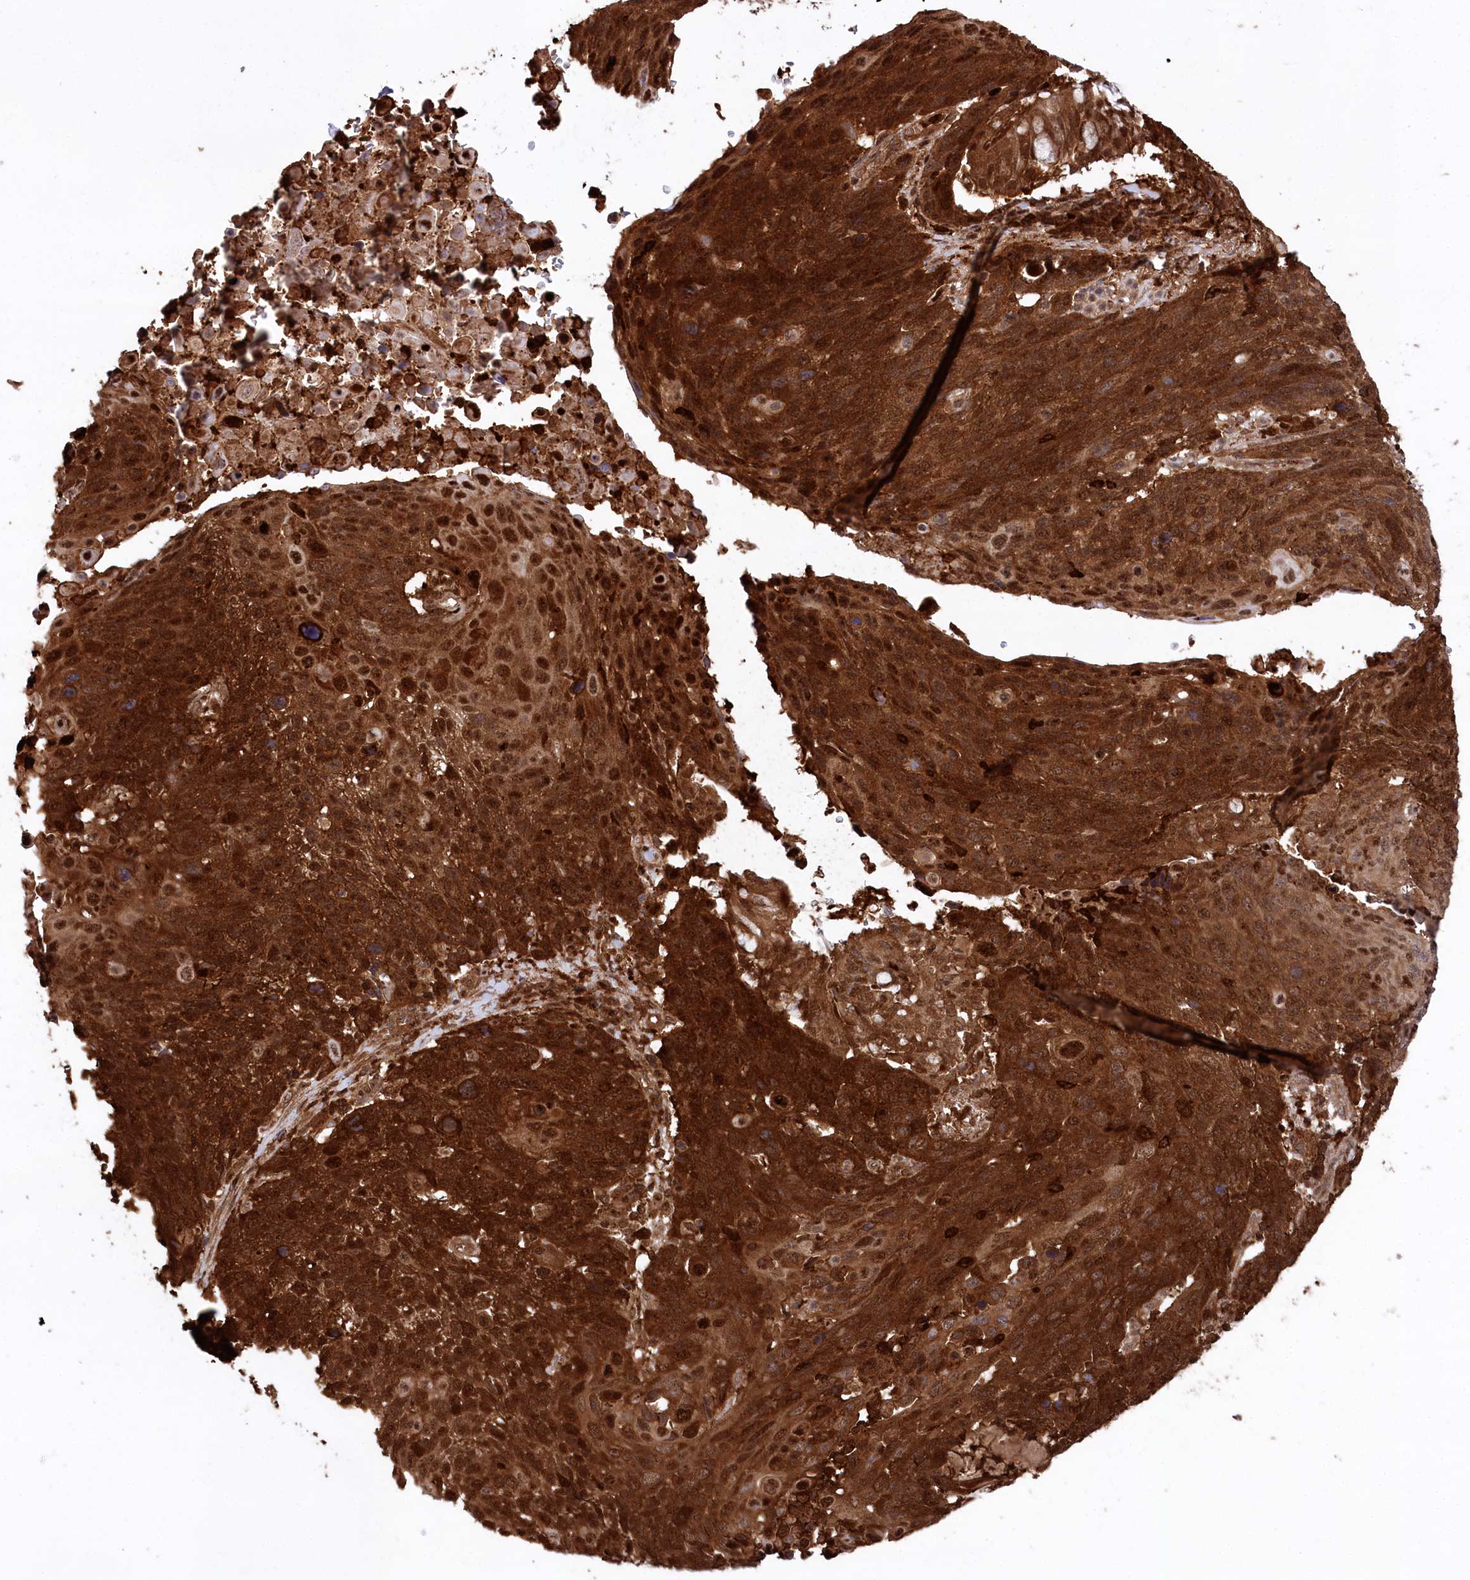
{"staining": {"intensity": "strong", "quantity": ">75%", "location": "cytoplasmic/membranous,nuclear"}, "tissue": "lung cancer", "cell_type": "Tumor cells", "image_type": "cancer", "snomed": [{"axis": "morphology", "description": "Squamous cell carcinoma, NOS"}, {"axis": "topography", "description": "Lung"}], "caption": "Immunohistochemistry photomicrograph of neoplastic tissue: human lung cancer stained using immunohistochemistry demonstrates high levels of strong protein expression localized specifically in the cytoplasmic/membranous and nuclear of tumor cells, appearing as a cytoplasmic/membranous and nuclear brown color.", "gene": "LSG1", "patient": {"sex": "male", "age": 66}}